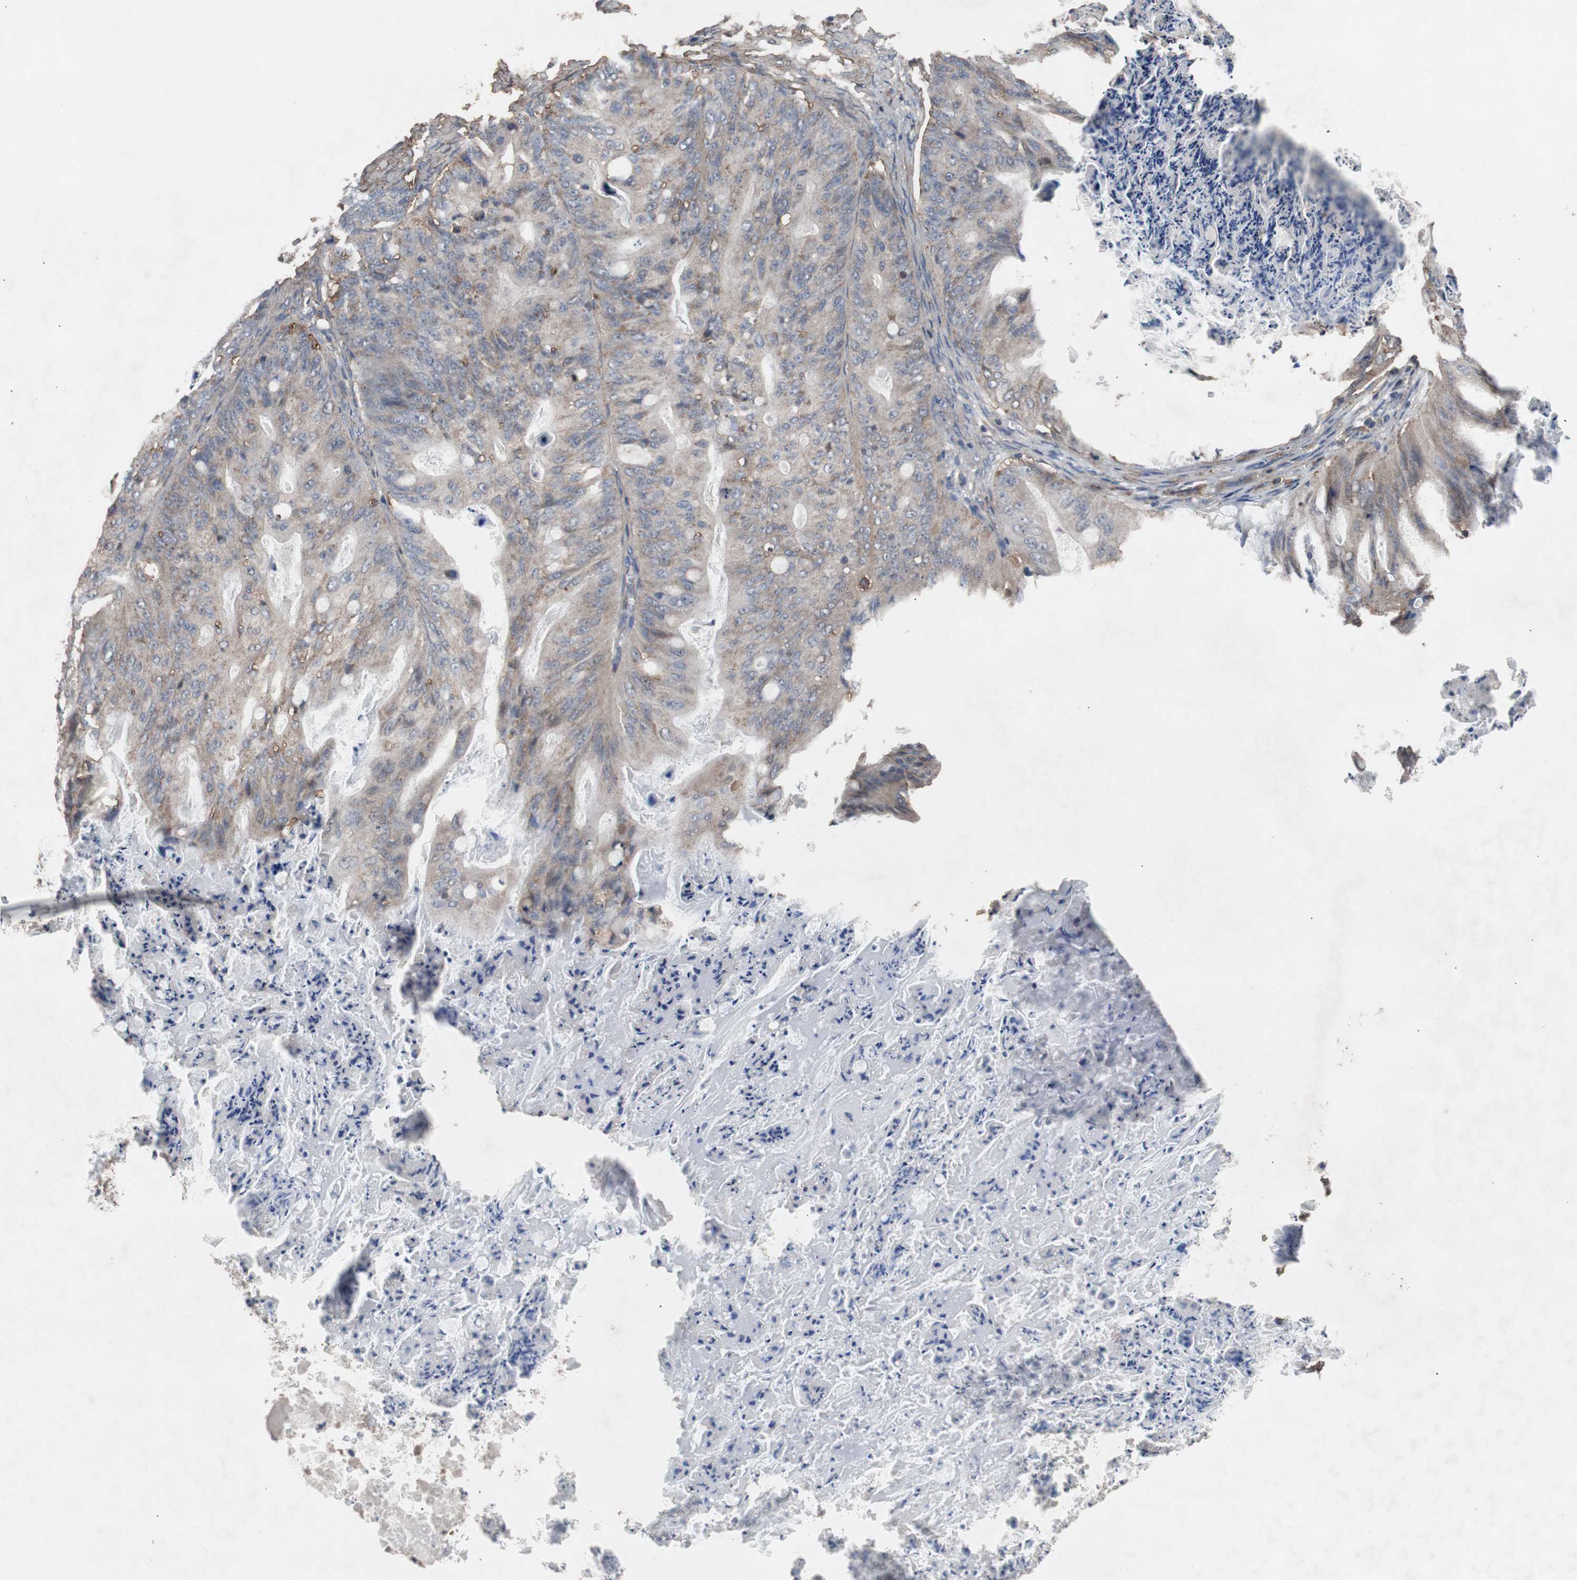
{"staining": {"intensity": "weak", "quantity": ">75%", "location": "cytoplasmic/membranous"}, "tissue": "ovarian cancer", "cell_type": "Tumor cells", "image_type": "cancer", "snomed": [{"axis": "morphology", "description": "Cystadenocarcinoma, mucinous, NOS"}, {"axis": "topography", "description": "Ovary"}], "caption": "Immunohistochemical staining of human ovarian cancer (mucinous cystadenocarcinoma) exhibits low levels of weak cytoplasmic/membranous protein positivity in approximately >75% of tumor cells.", "gene": "COL6A2", "patient": {"sex": "female", "age": 36}}